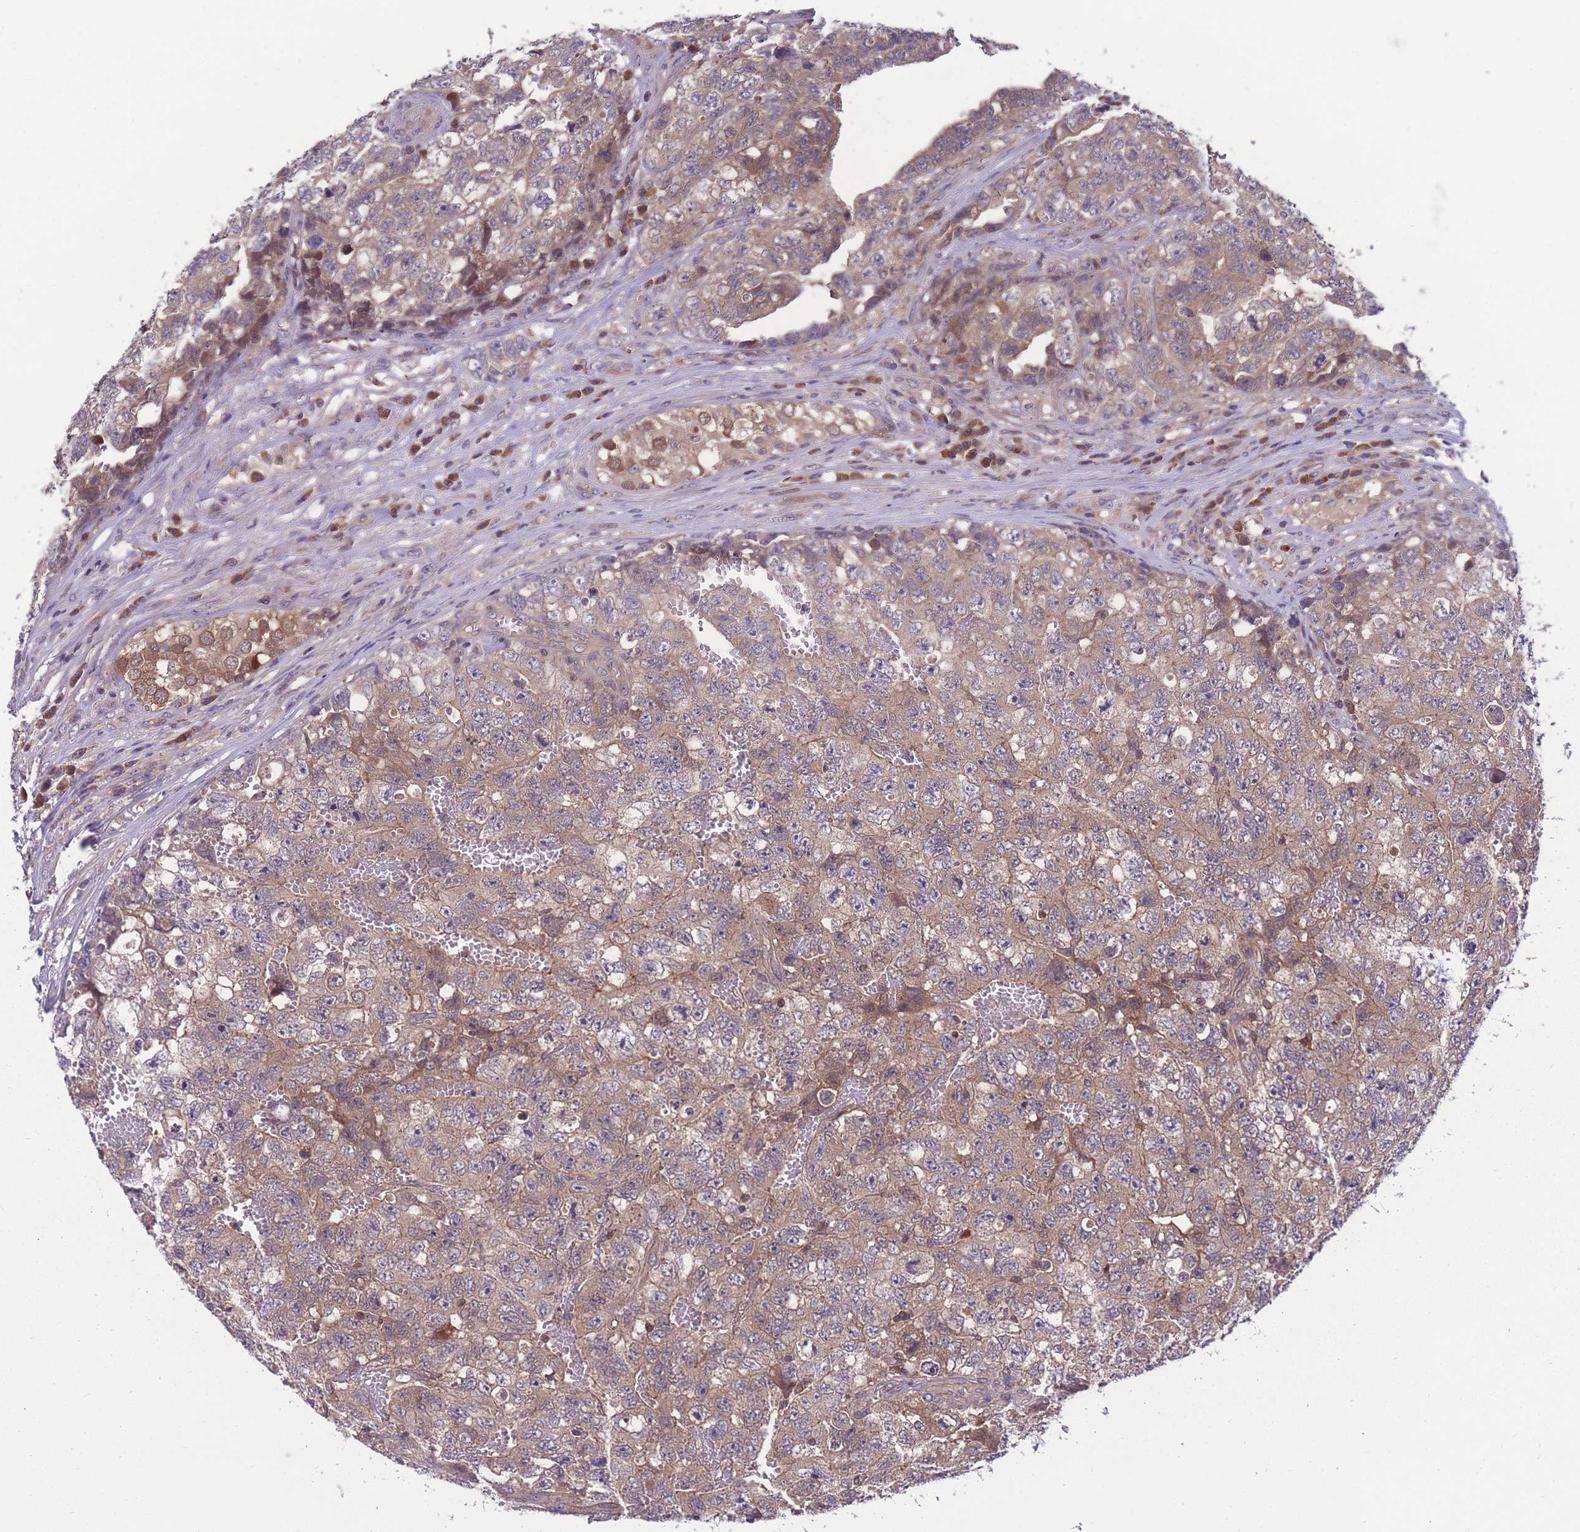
{"staining": {"intensity": "moderate", "quantity": ">75%", "location": "cytoplasmic/membranous"}, "tissue": "testis cancer", "cell_type": "Tumor cells", "image_type": "cancer", "snomed": [{"axis": "morphology", "description": "Carcinoma, Embryonal, NOS"}, {"axis": "topography", "description": "Testis"}], "caption": "Immunohistochemistry (DAB (3,3'-diaminobenzidine)) staining of embryonal carcinoma (testis) demonstrates moderate cytoplasmic/membranous protein positivity in about >75% of tumor cells. (DAB (3,3'-diaminobenzidine) IHC, brown staining for protein, blue staining for nuclei).", "gene": "UBE2N", "patient": {"sex": "male", "age": 31}}